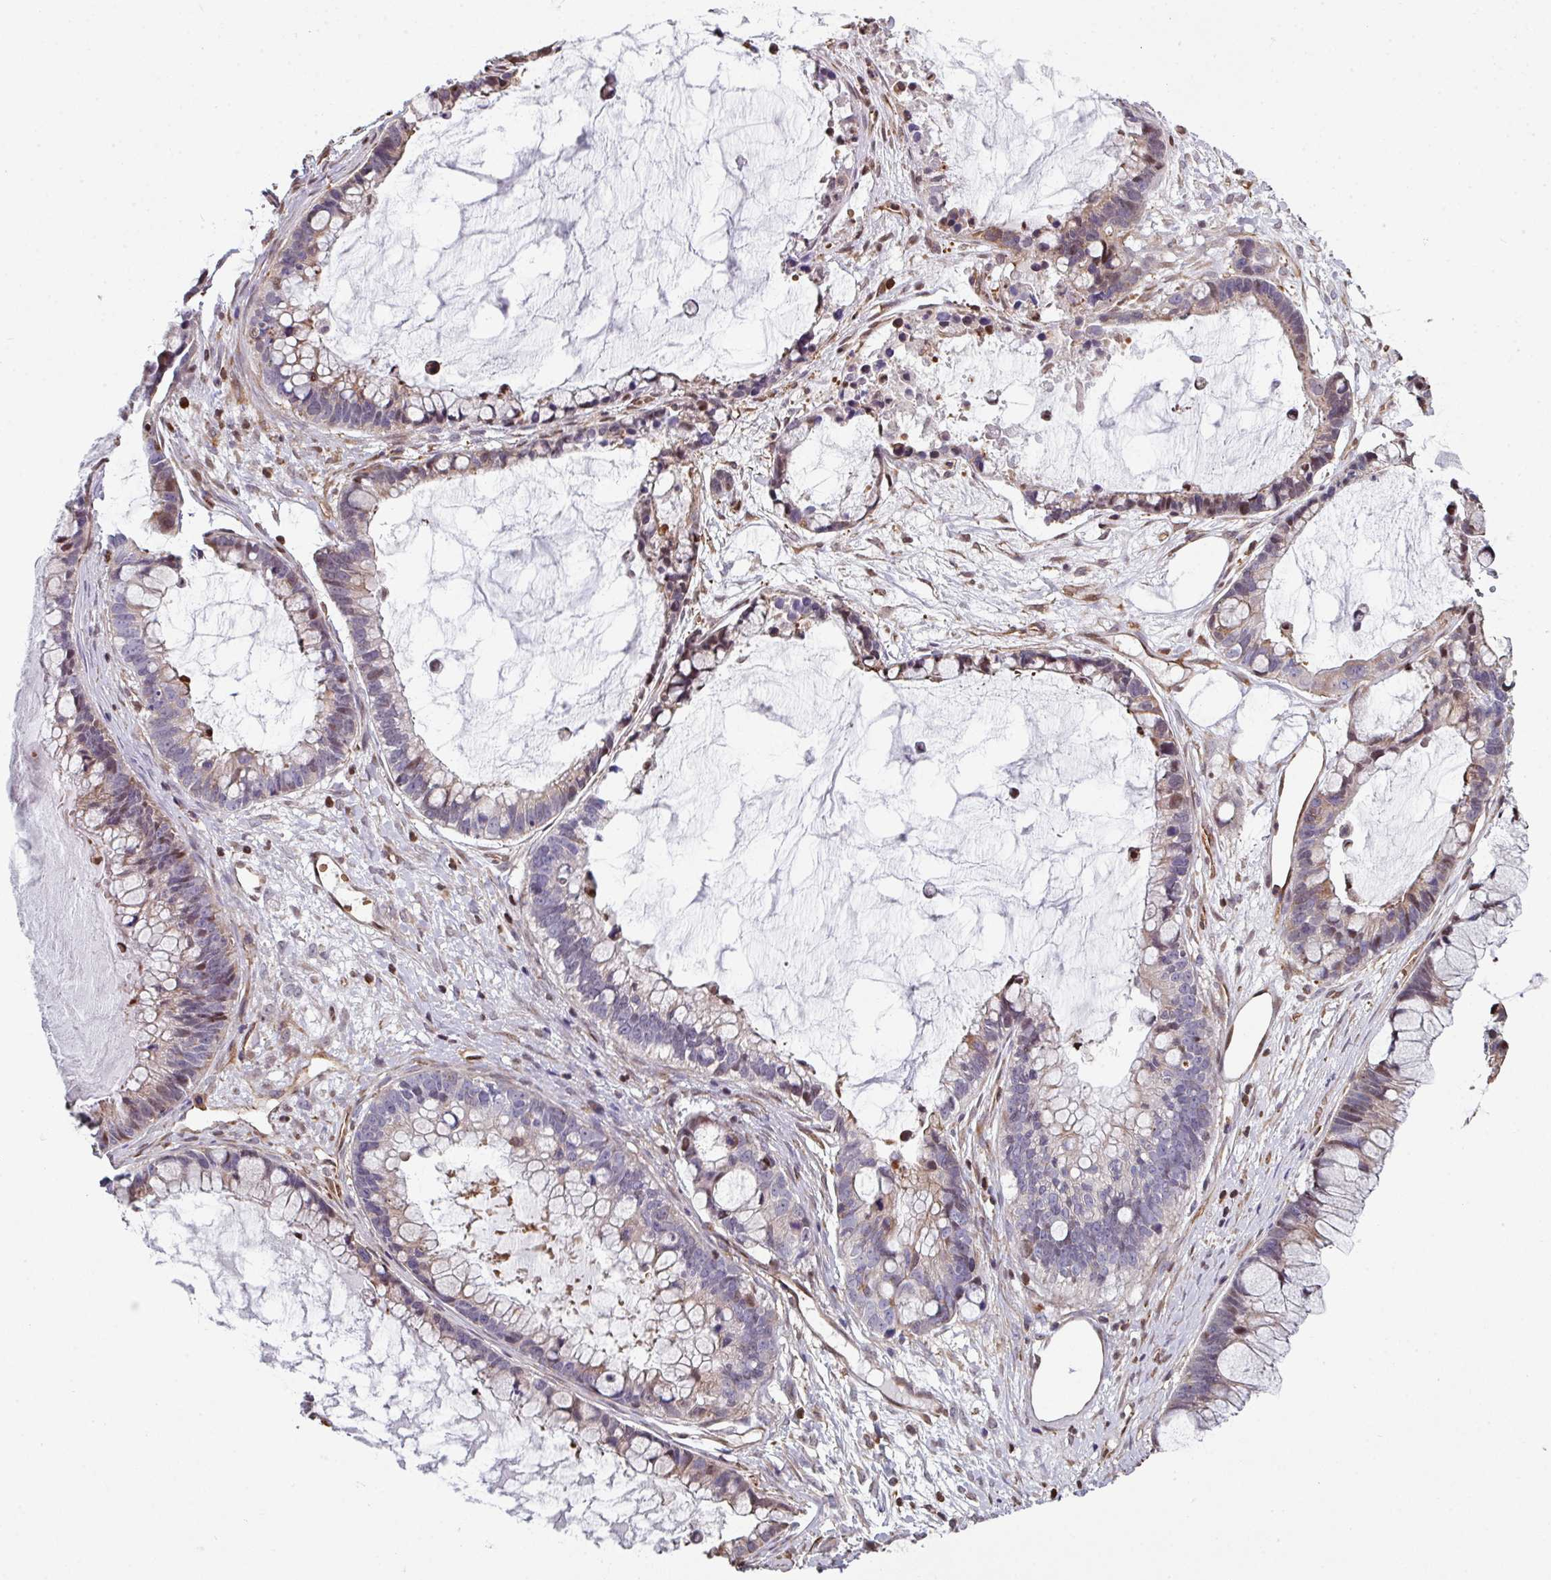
{"staining": {"intensity": "weak", "quantity": "<25%", "location": "nuclear"}, "tissue": "ovarian cancer", "cell_type": "Tumor cells", "image_type": "cancer", "snomed": [{"axis": "morphology", "description": "Cystadenocarcinoma, mucinous, NOS"}, {"axis": "topography", "description": "Ovary"}], "caption": "Tumor cells are negative for brown protein staining in mucinous cystadenocarcinoma (ovarian). (DAB immunohistochemistry visualized using brightfield microscopy, high magnification).", "gene": "ANO9", "patient": {"sex": "female", "age": 63}}